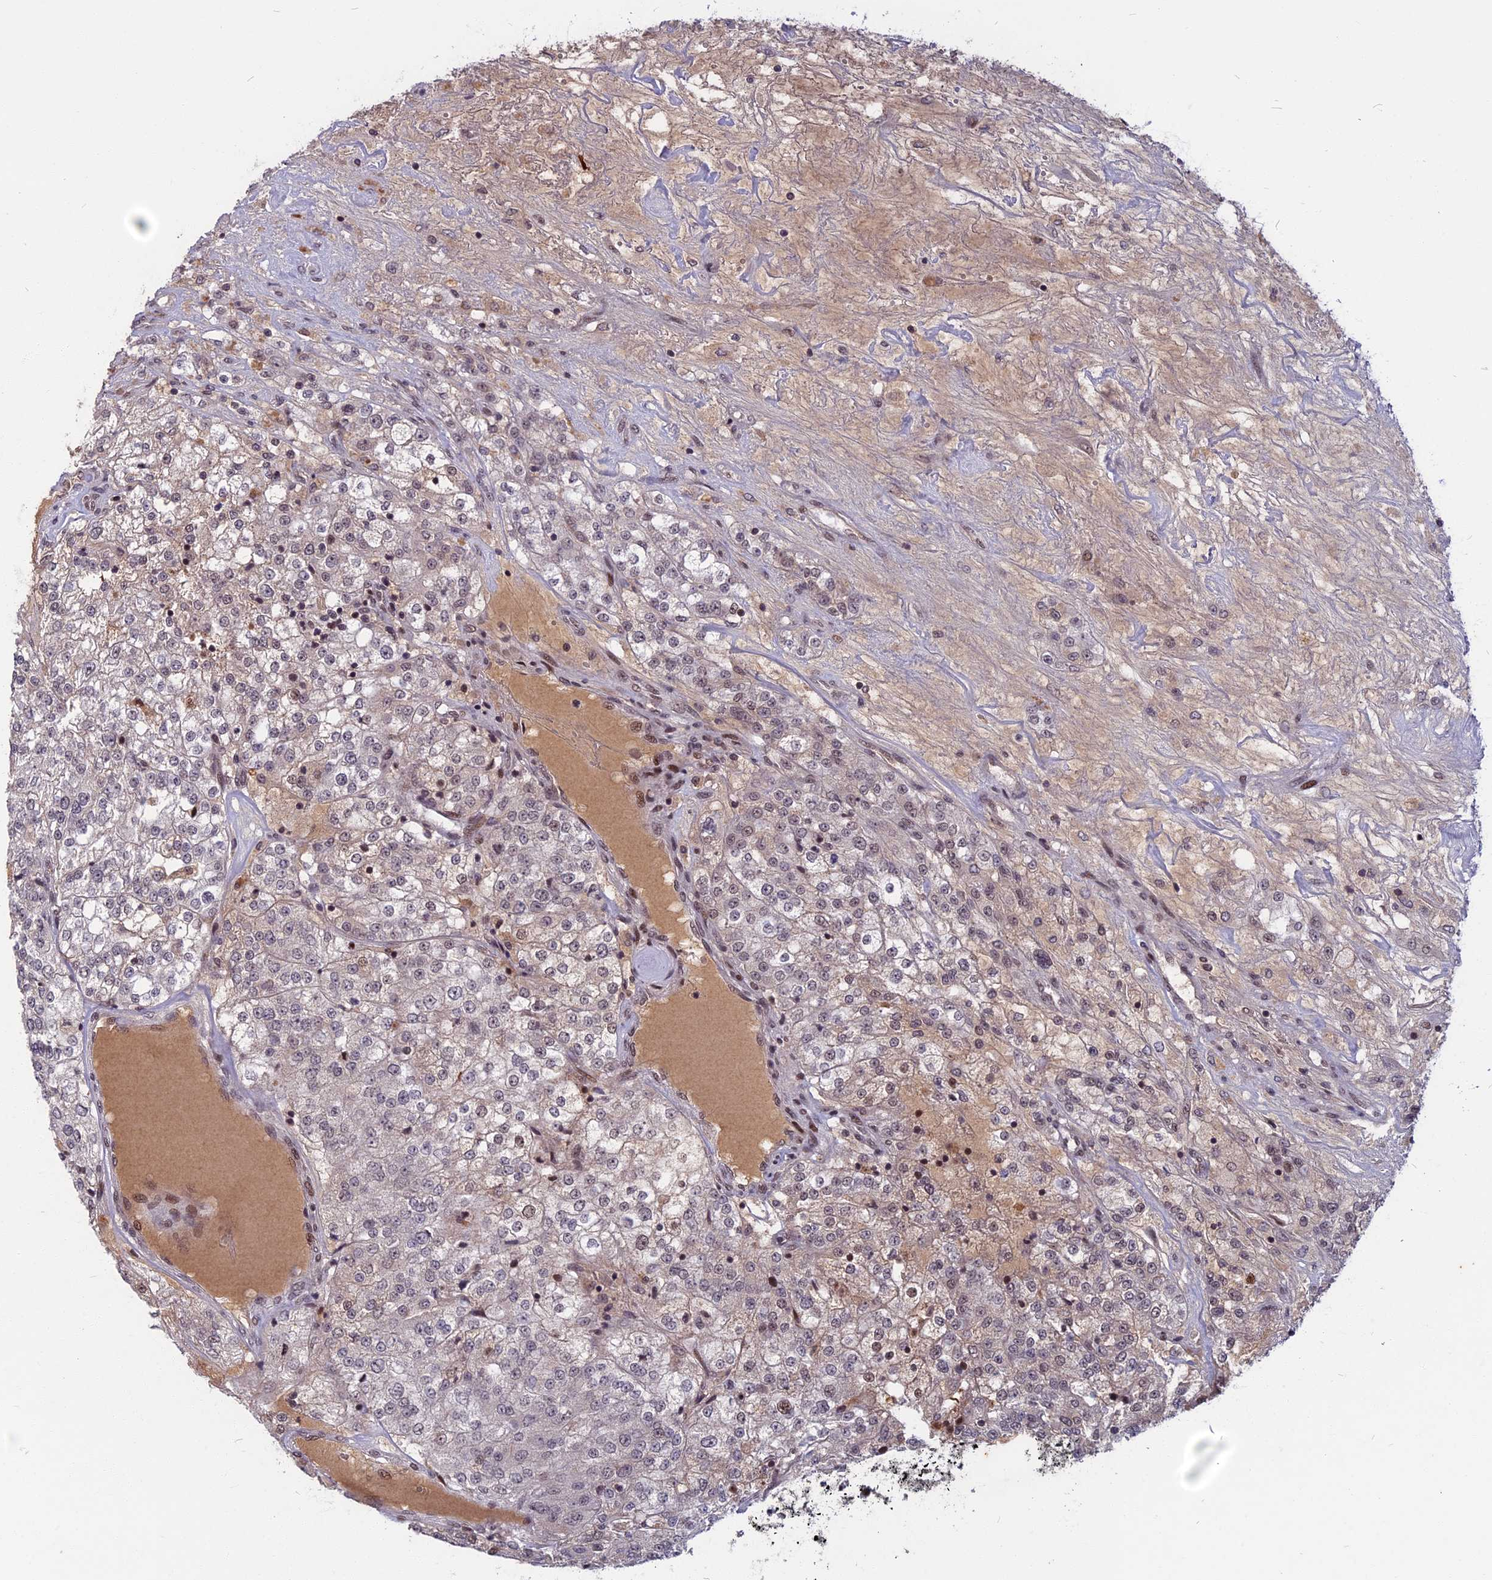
{"staining": {"intensity": "weak", "quantity": "<25%", "location": "nuclear"}, "tissue": "renal cancer", "cell_type": "Tumor cells", "image_type": "cancer", "snomed": [{"axis": "morphology", "description": "Adenocarcinoma, NOS"}, {"axis": "topography", "description": "Kidney"}], "caption": "Tumor cells show no significant protein positivity in adenocarcinoma (renal).", "gene": "CDC7", "patient": {"sex": "female", "age": 63}}